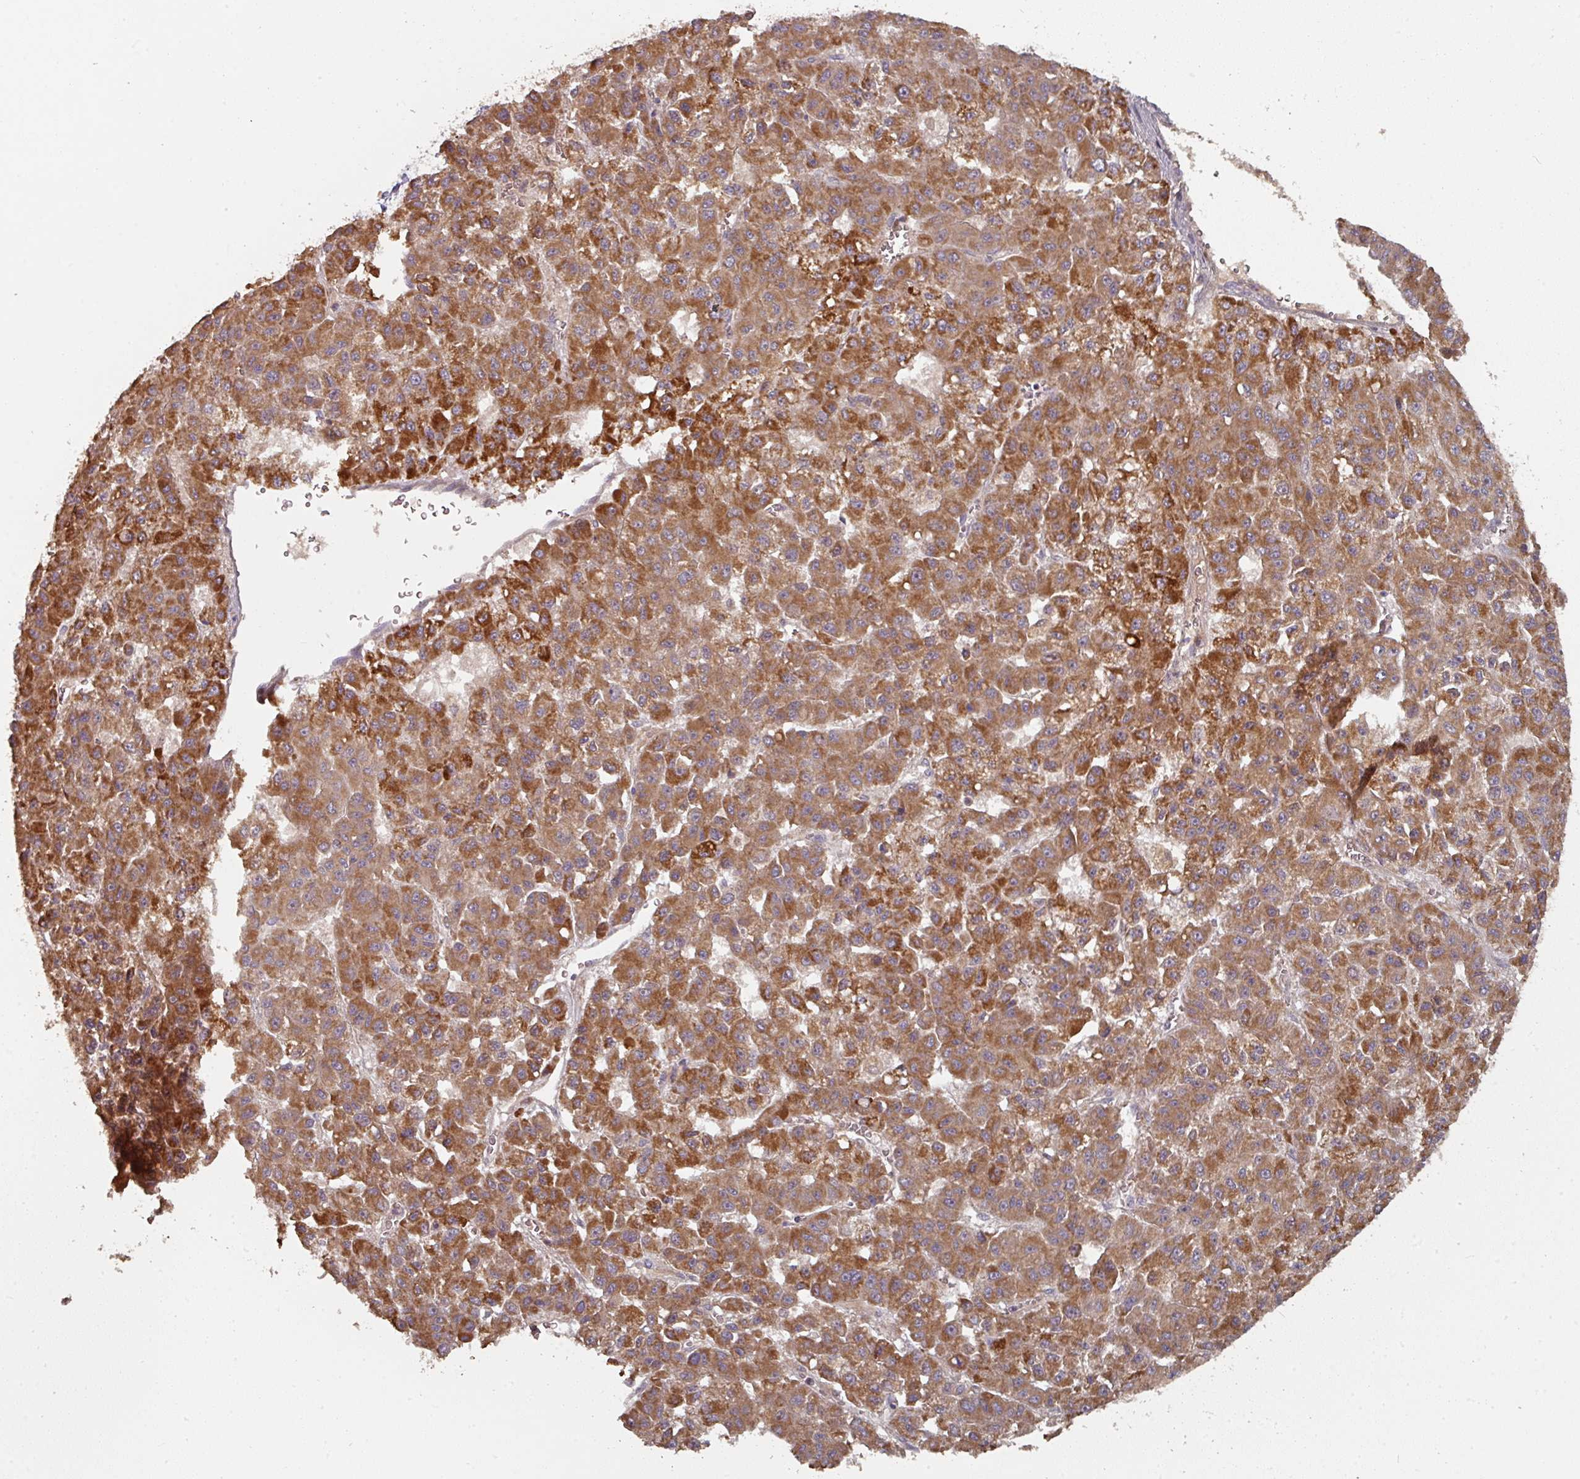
{"staining": {"intensity": "strong", "quantity": ">75%", "location": "cytoplasmic/membranous"}, "tissue": "liver cancer", "cell_type": "Tumor cells", "image_type": "cancer", "snomed": [{"axis": "morphology", "description": "Carcinoma, Hepatocellular, NOS"}, {"axis": "topography", "description": "Liver"}], "caption": "Immunohistochemistry (IHC) staining of liver hepatocellular carcinoma, which reveals high levels of strong cytoplasmic/membranous positivity in approximately >75% of tumor cells indicating strong cytoplasmic/membranous protein positivity. The staining was performed using DAB (brown) for protein detection and nuclei were counterstained in hematoxylin (blue).", "gene": "DNAJC7", "patient": {"sex": "male", "age": 70}}